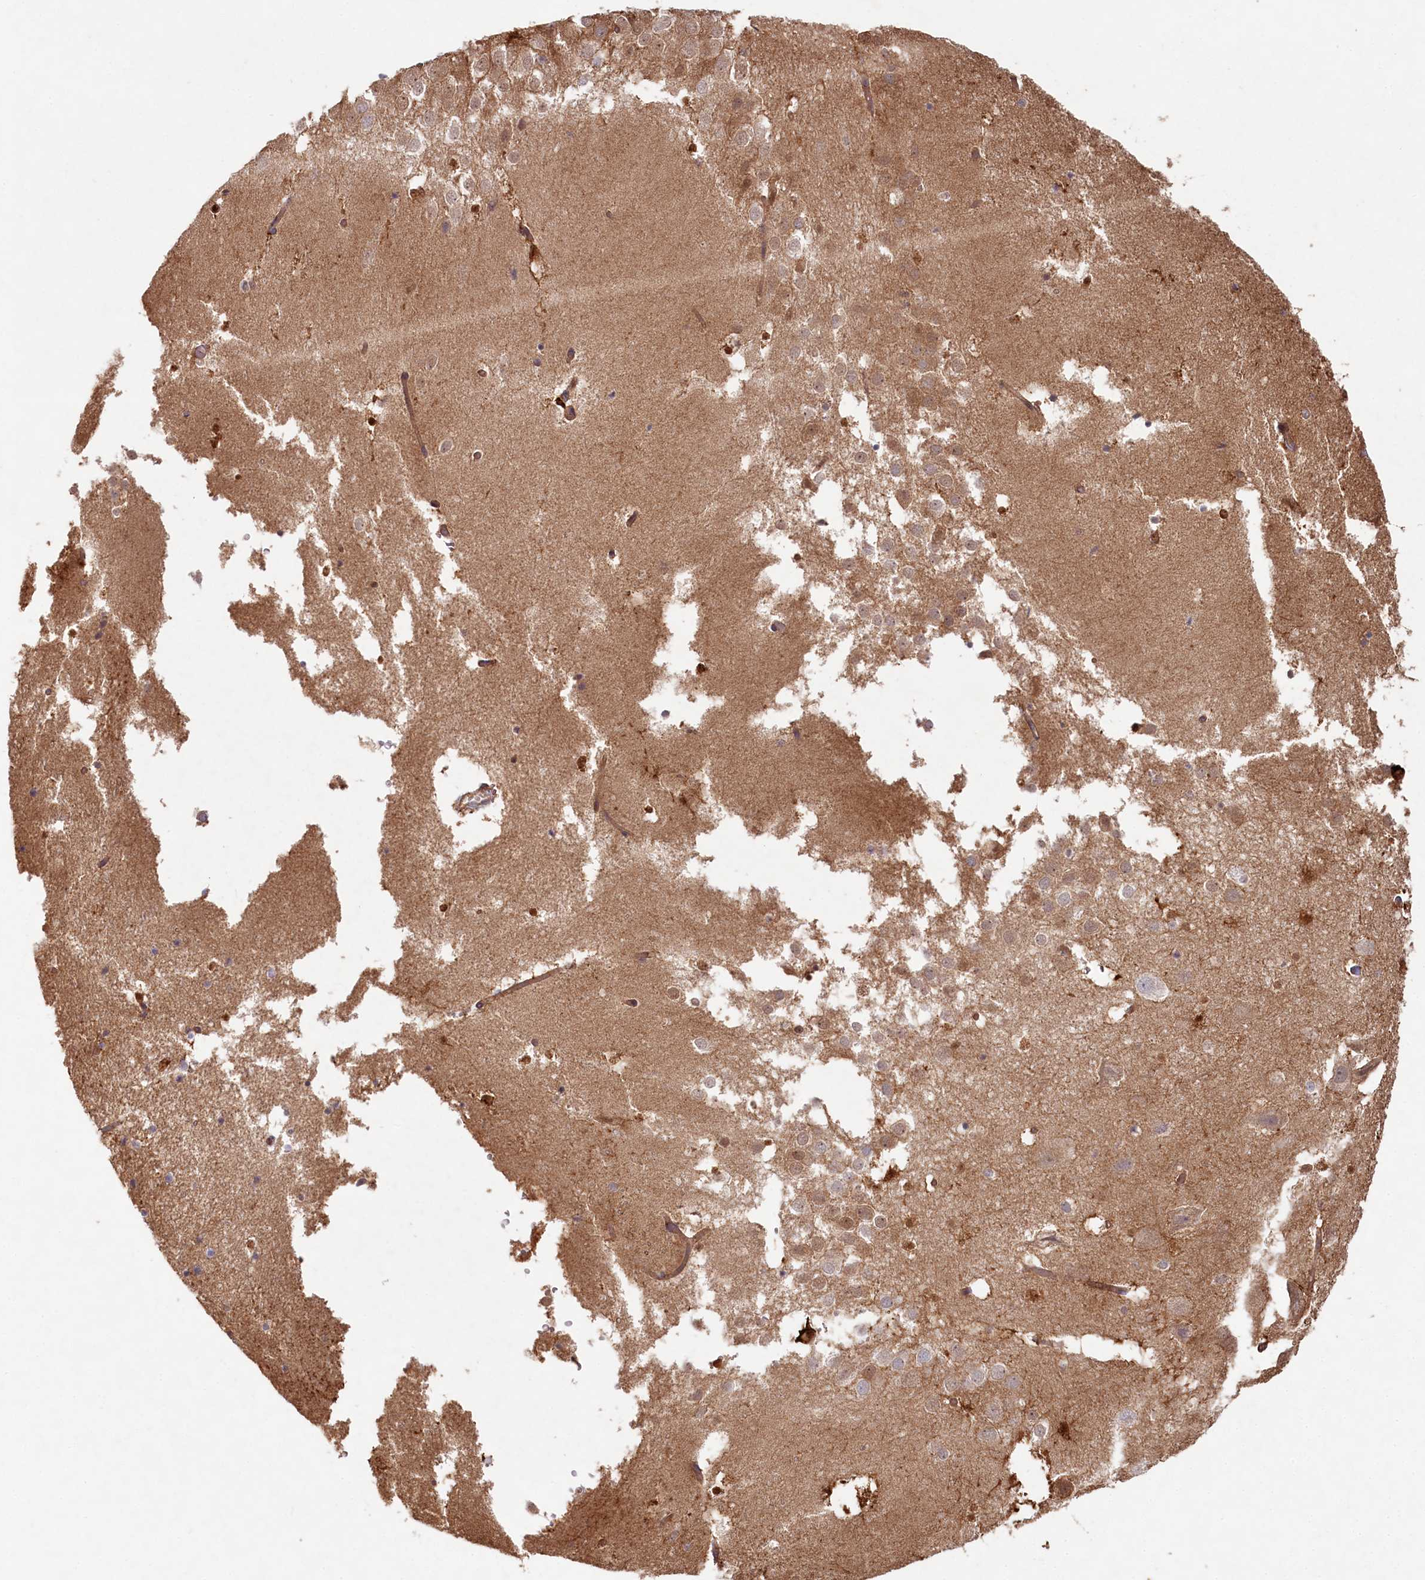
{"staining": {"intensity": "moderate", "quantity": "25%-75%", "location": "cytoplasmic/membranous,nuclear"}, "tissue": "hippocampus", "cell_type": "Glial cells", "image_type": "normal", "snomed": [{"axis": "morphology", "description": "Normal tissue, NOS"}, {"axis": "topography", "description": "Hippocampus"}], "caption": "Unremarkable hippocampus shows moderate cytoplasmic/membranous,nuclear positivity in approximately 25%-75% of glial cells.", "gene": "HAL", "patient": {"sex": "female", "age": 52}}